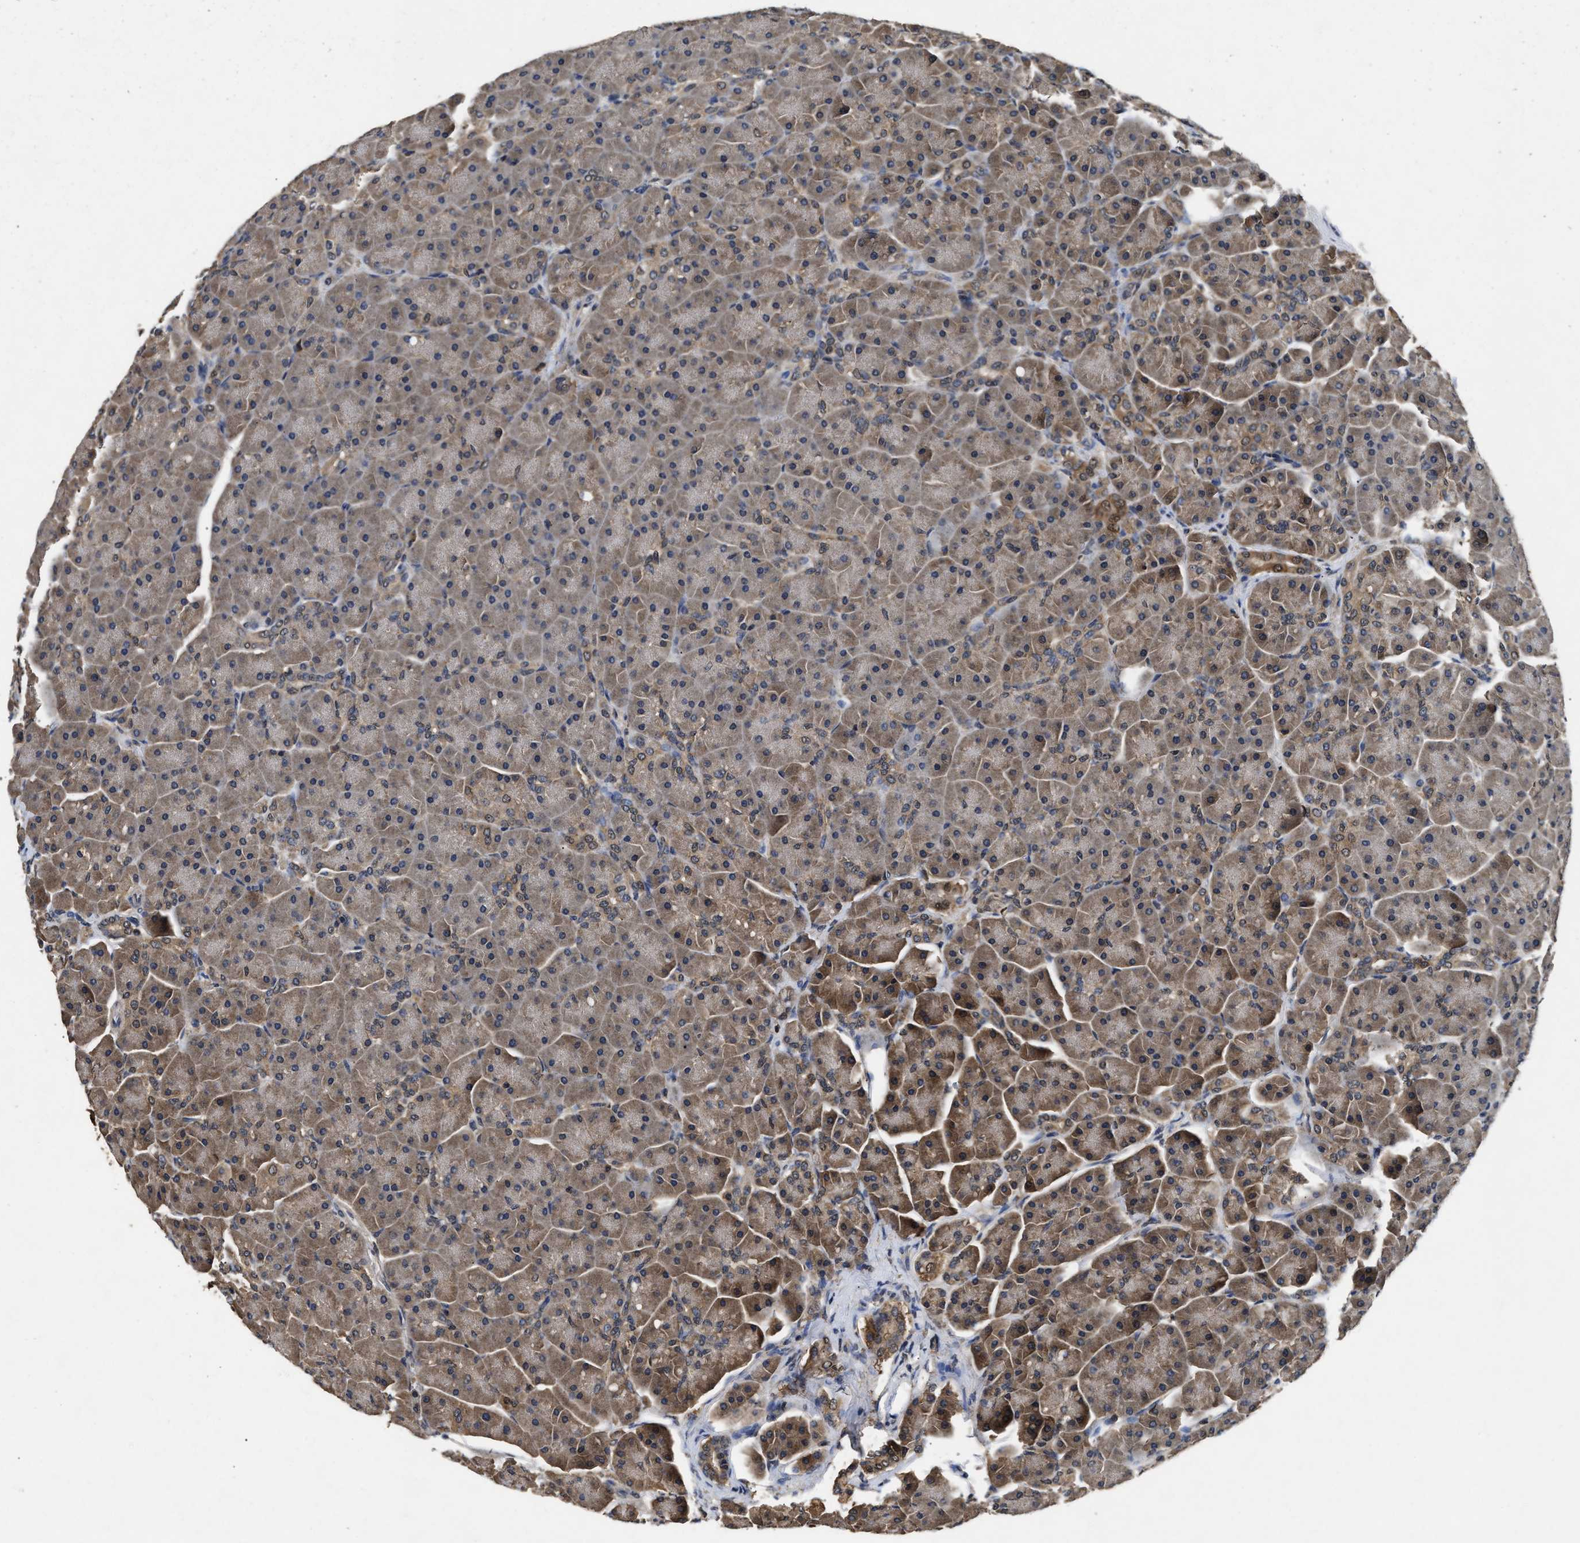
{"staining": {"intensity": "moderate", "quantity": "25%-75%", "location": "cytoplasmic/membranous"}, "tissue": "pancreas", "cell_type": "Exocrine glandular cells", "image_type": "normal", "snomed": [{"axis": "morphology", "description": "Normal tissue, NOS"}, {"axis": "topography", "description": "Pancreas"}], "caption": "Immunohistochemical staining of unremarkable human pancreas demonstrates 25%-75% levels of moderate cytoplasmic/membranous protein positivity in about 25%-75% of exocrine glandular cells.", "gene": "ACAT2", "patient": {"sex": "male", "age": 66}}